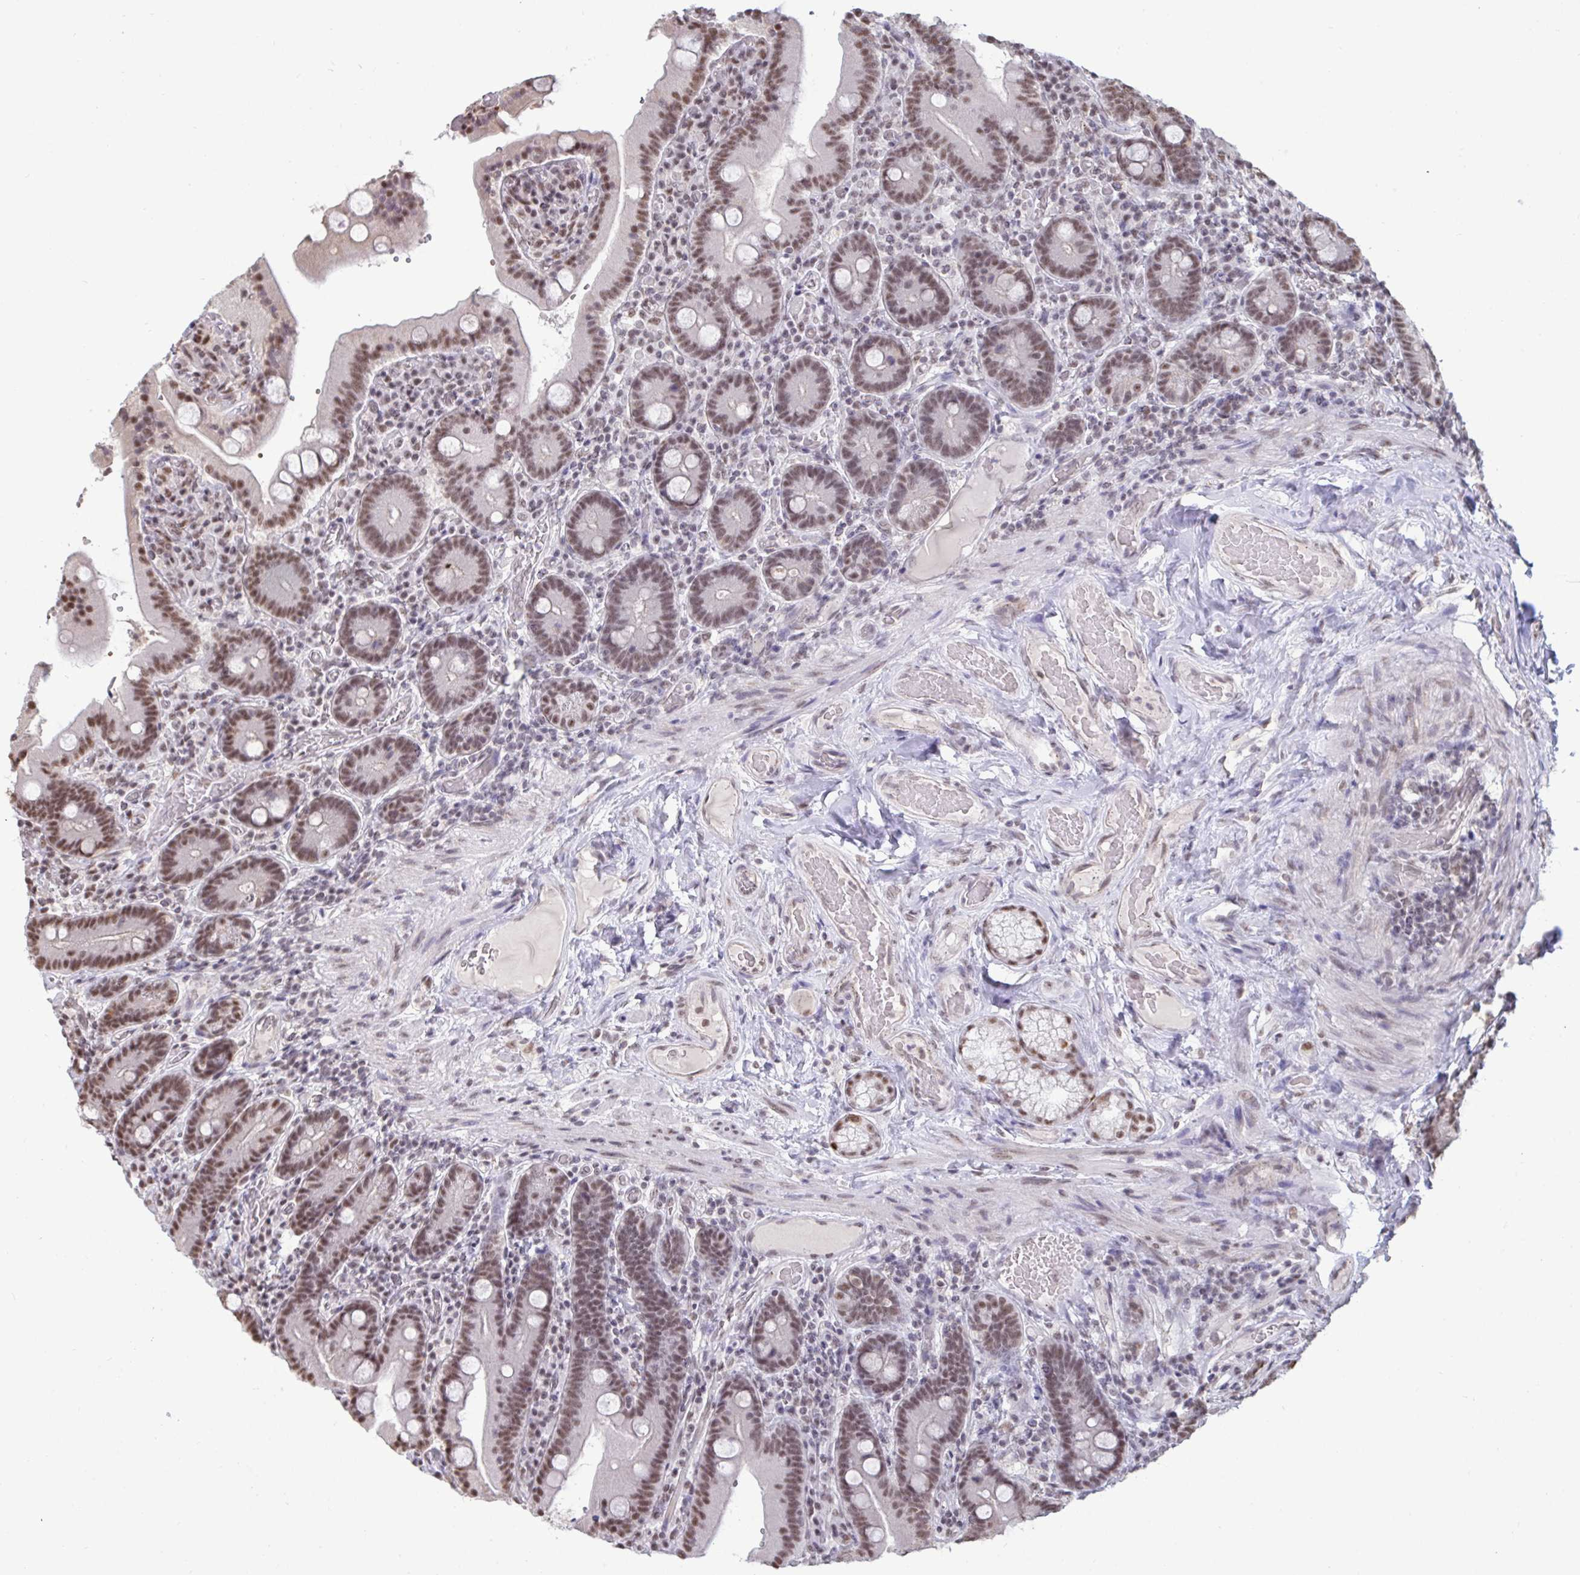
{"staining": {"intensity": "moderate", "quantity": ">75%", "location": "nuclear"}, "tissue": "duodenum", "cell_type": "Glandular cells", "image_type": "normal", "snomed": [{"axis": "morphology", "description": "Normal tissue, NOS"}, {"axis": "topography", "description": "Duodenum"}], "caption": "IHC photomicrograph of unremarkable duodenum: duodenum stained using IHC exhibits medium levels of moderate protein expression localized specifically in the nuclear of glandular cells, appearing as a nuclear brown color.", "gene": "PUF60", "patient": {"sex": "female", "age": 62}}